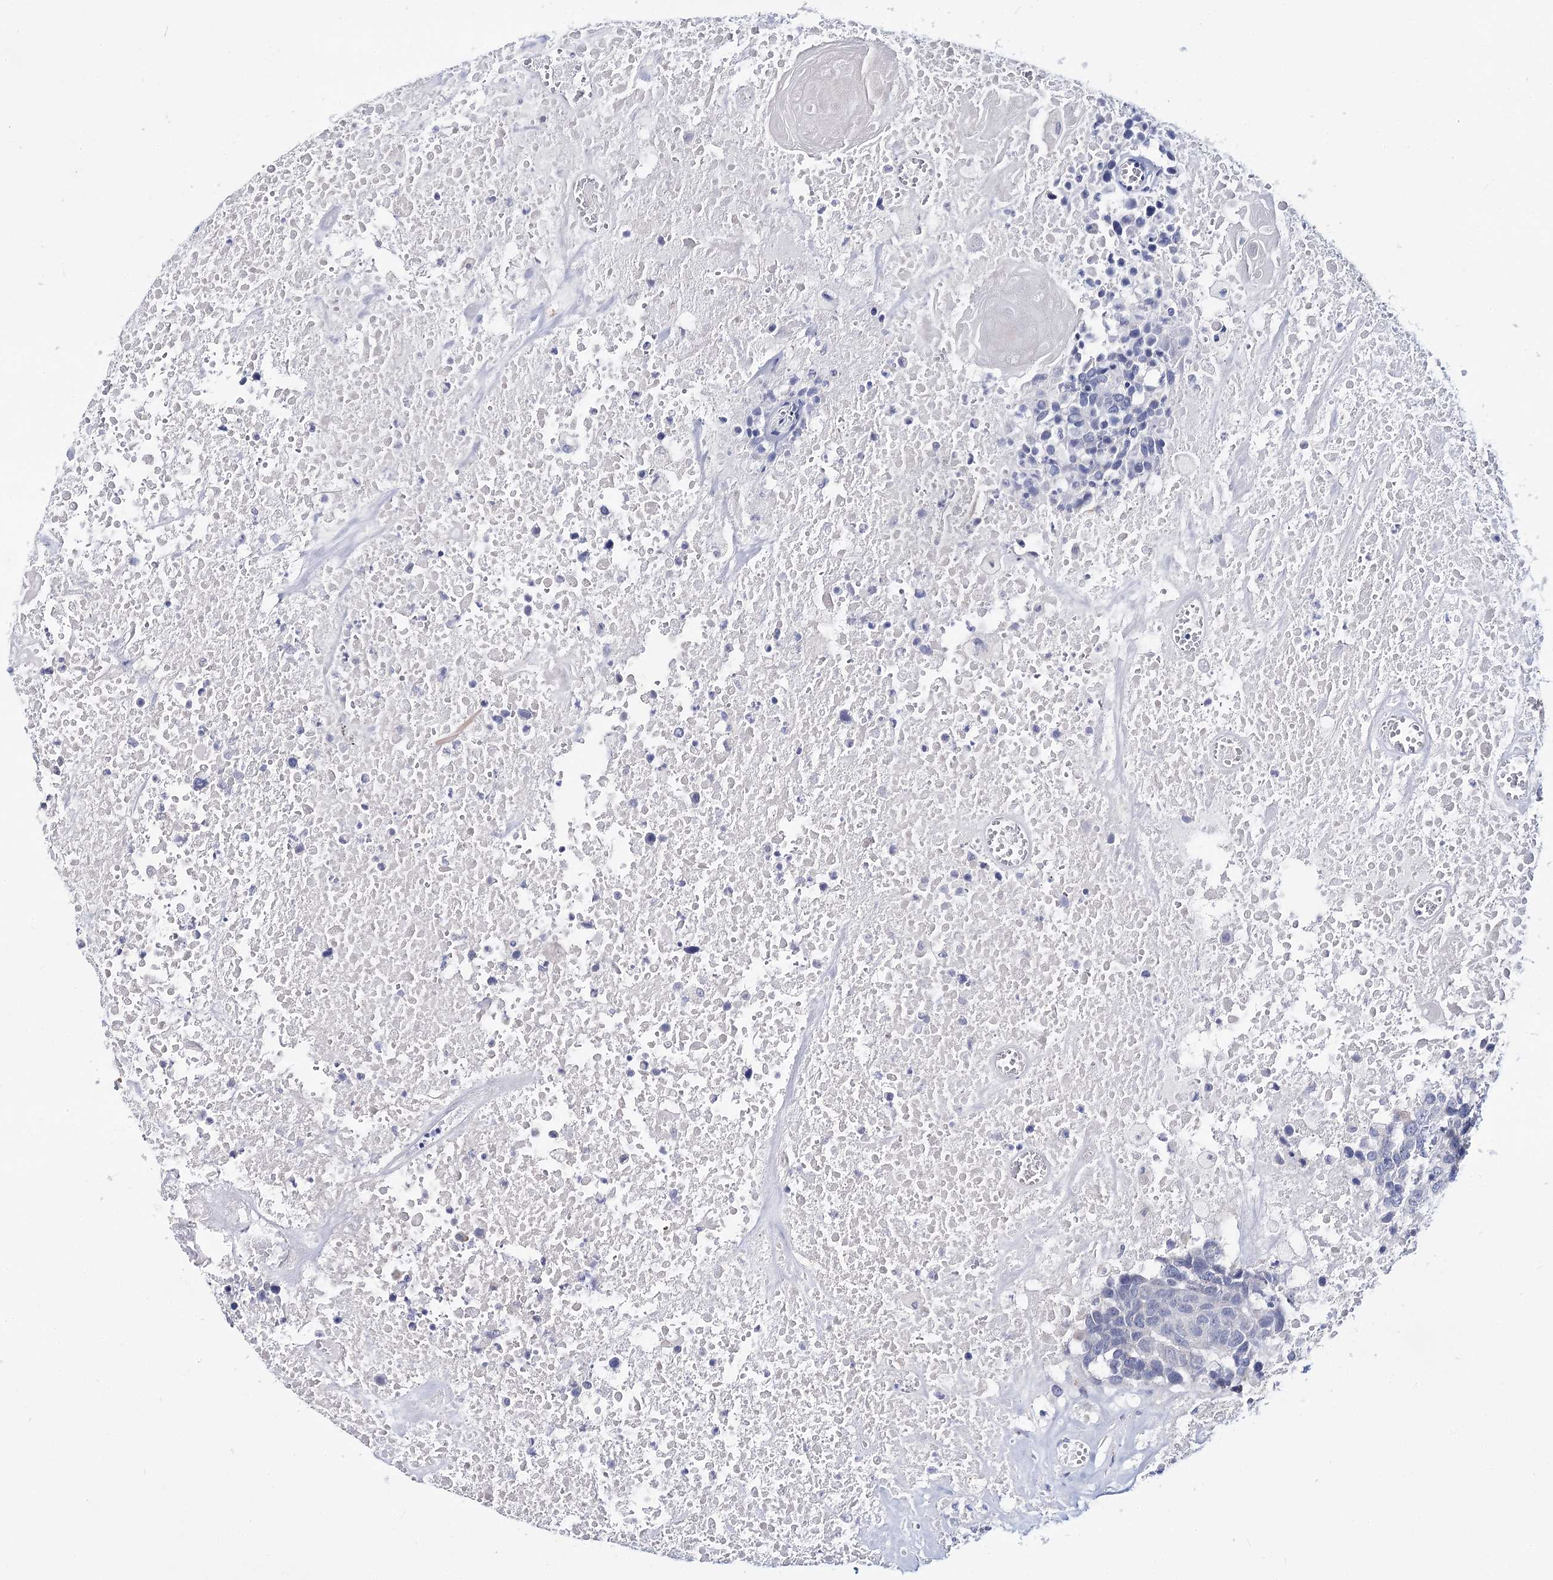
{"staining": {"intensity": "negative", "quantity": "none", "location": "none"}, "tissue": "head and neck cancer", "cell_type": "Tumor cells", "image_type": "cancer", "snomed": [{"axis": "morphology", "description": "Squamous cell carcinoma, NOS"}, {"axis": "topography", "description": "Head-Neck"}], "caption": "Image shows no protein staining in tumor cells of head and neck squamous cell carcinoma tissue. (Stains: DAB immunohistochemistry with hematoxylin counter stain, Microscopy: brightfield microscopy at high magnification).", "gene": "TEX12", "patient": {"sex": "male", "age": 66}}